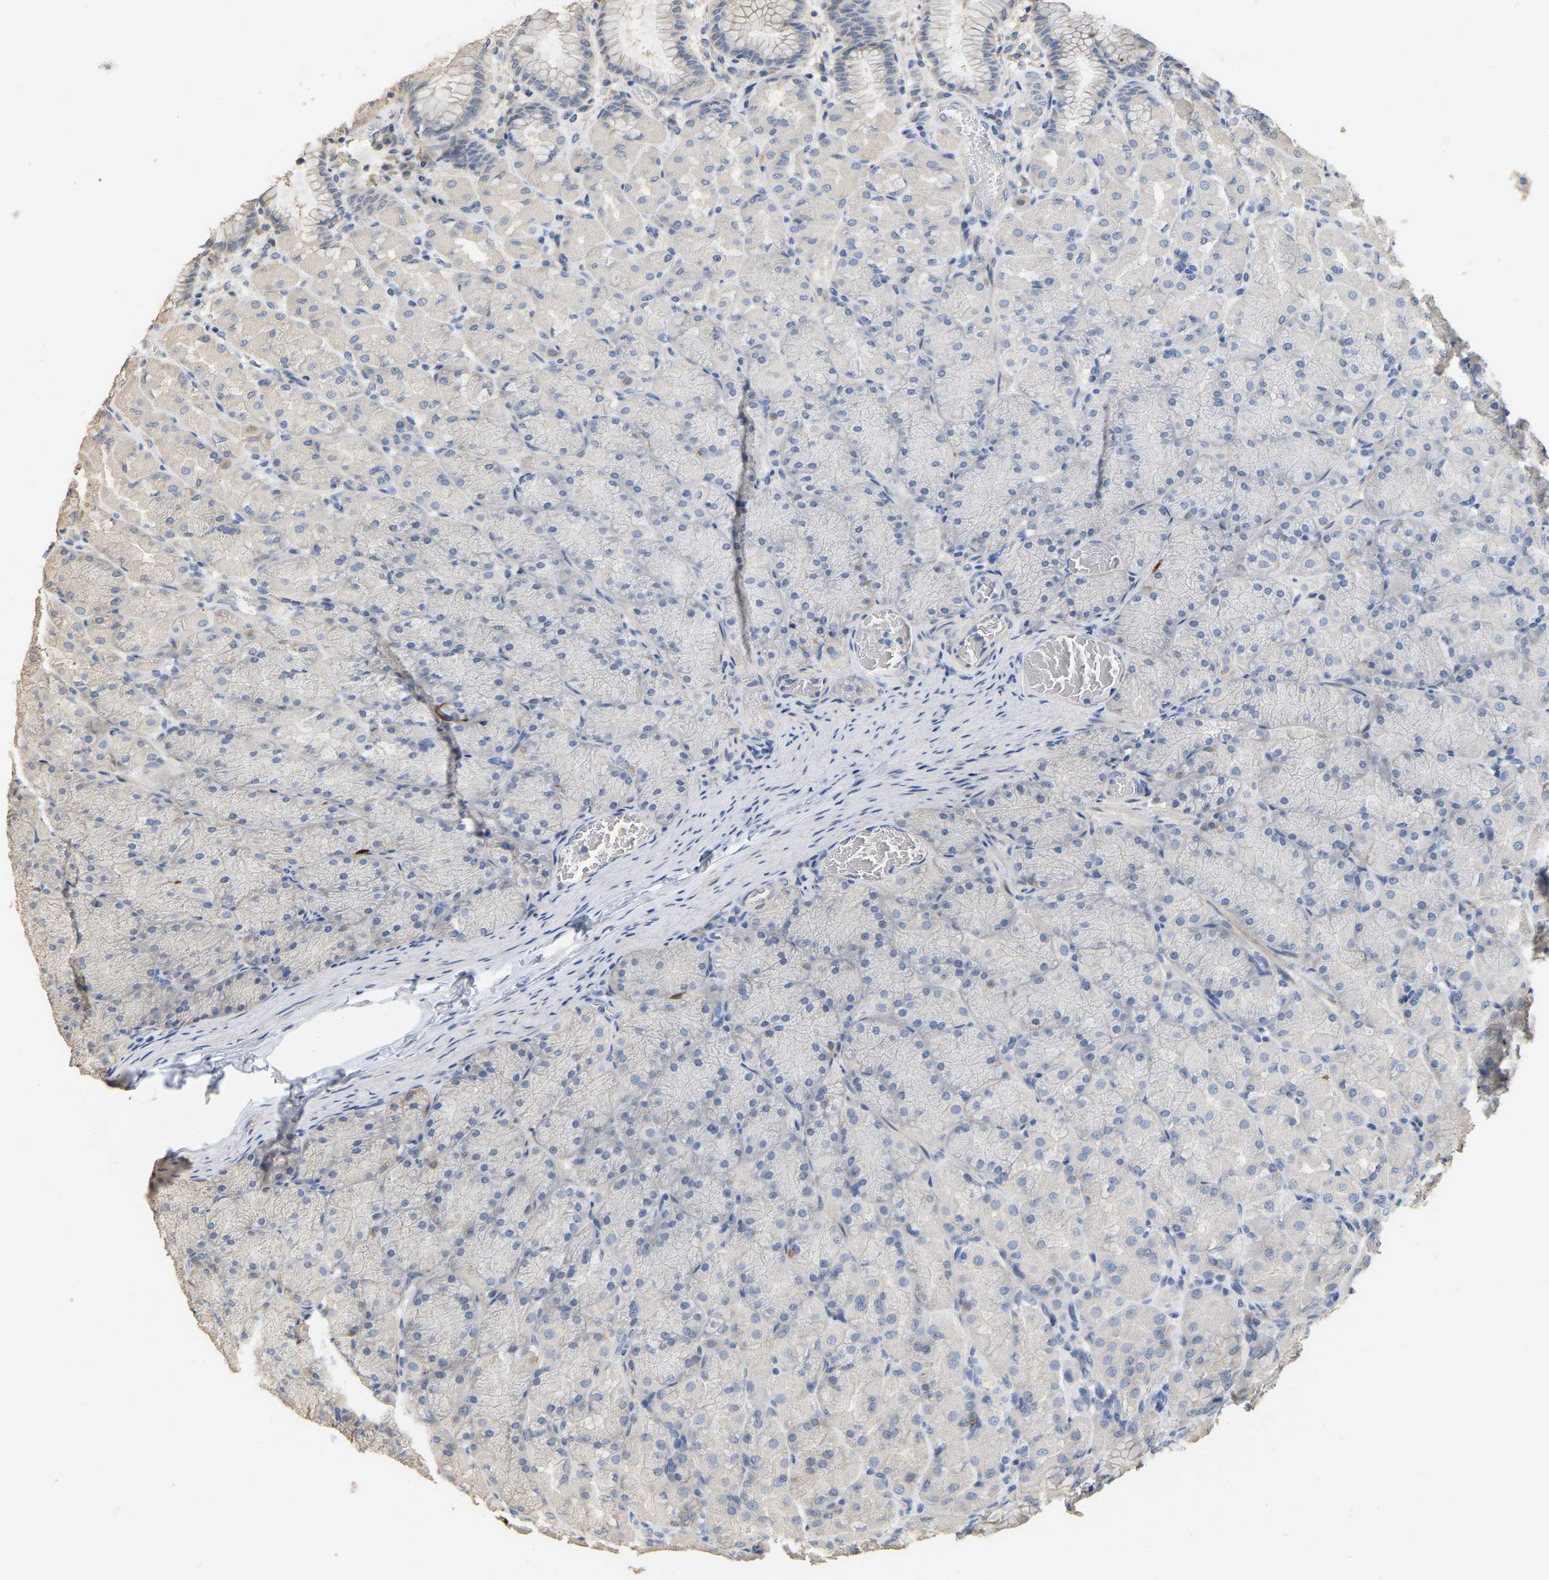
{"staining": {"intensity": "negative", "quantity": "none", "location": "none"}, "tissue": "stomach", "cell_type": "Glandular cells", "image_type": "normal", "snomed": [{"axis": "morphology", "description": "Normal tissue, NOS"}, {"axis": "topography", "description": "Stomach, upper"}], "caption": "IHC of benign stomach displays no positivity in glandular cells.", "gene": "NCS1", "patient": {"sex": "female", "age": 56}}